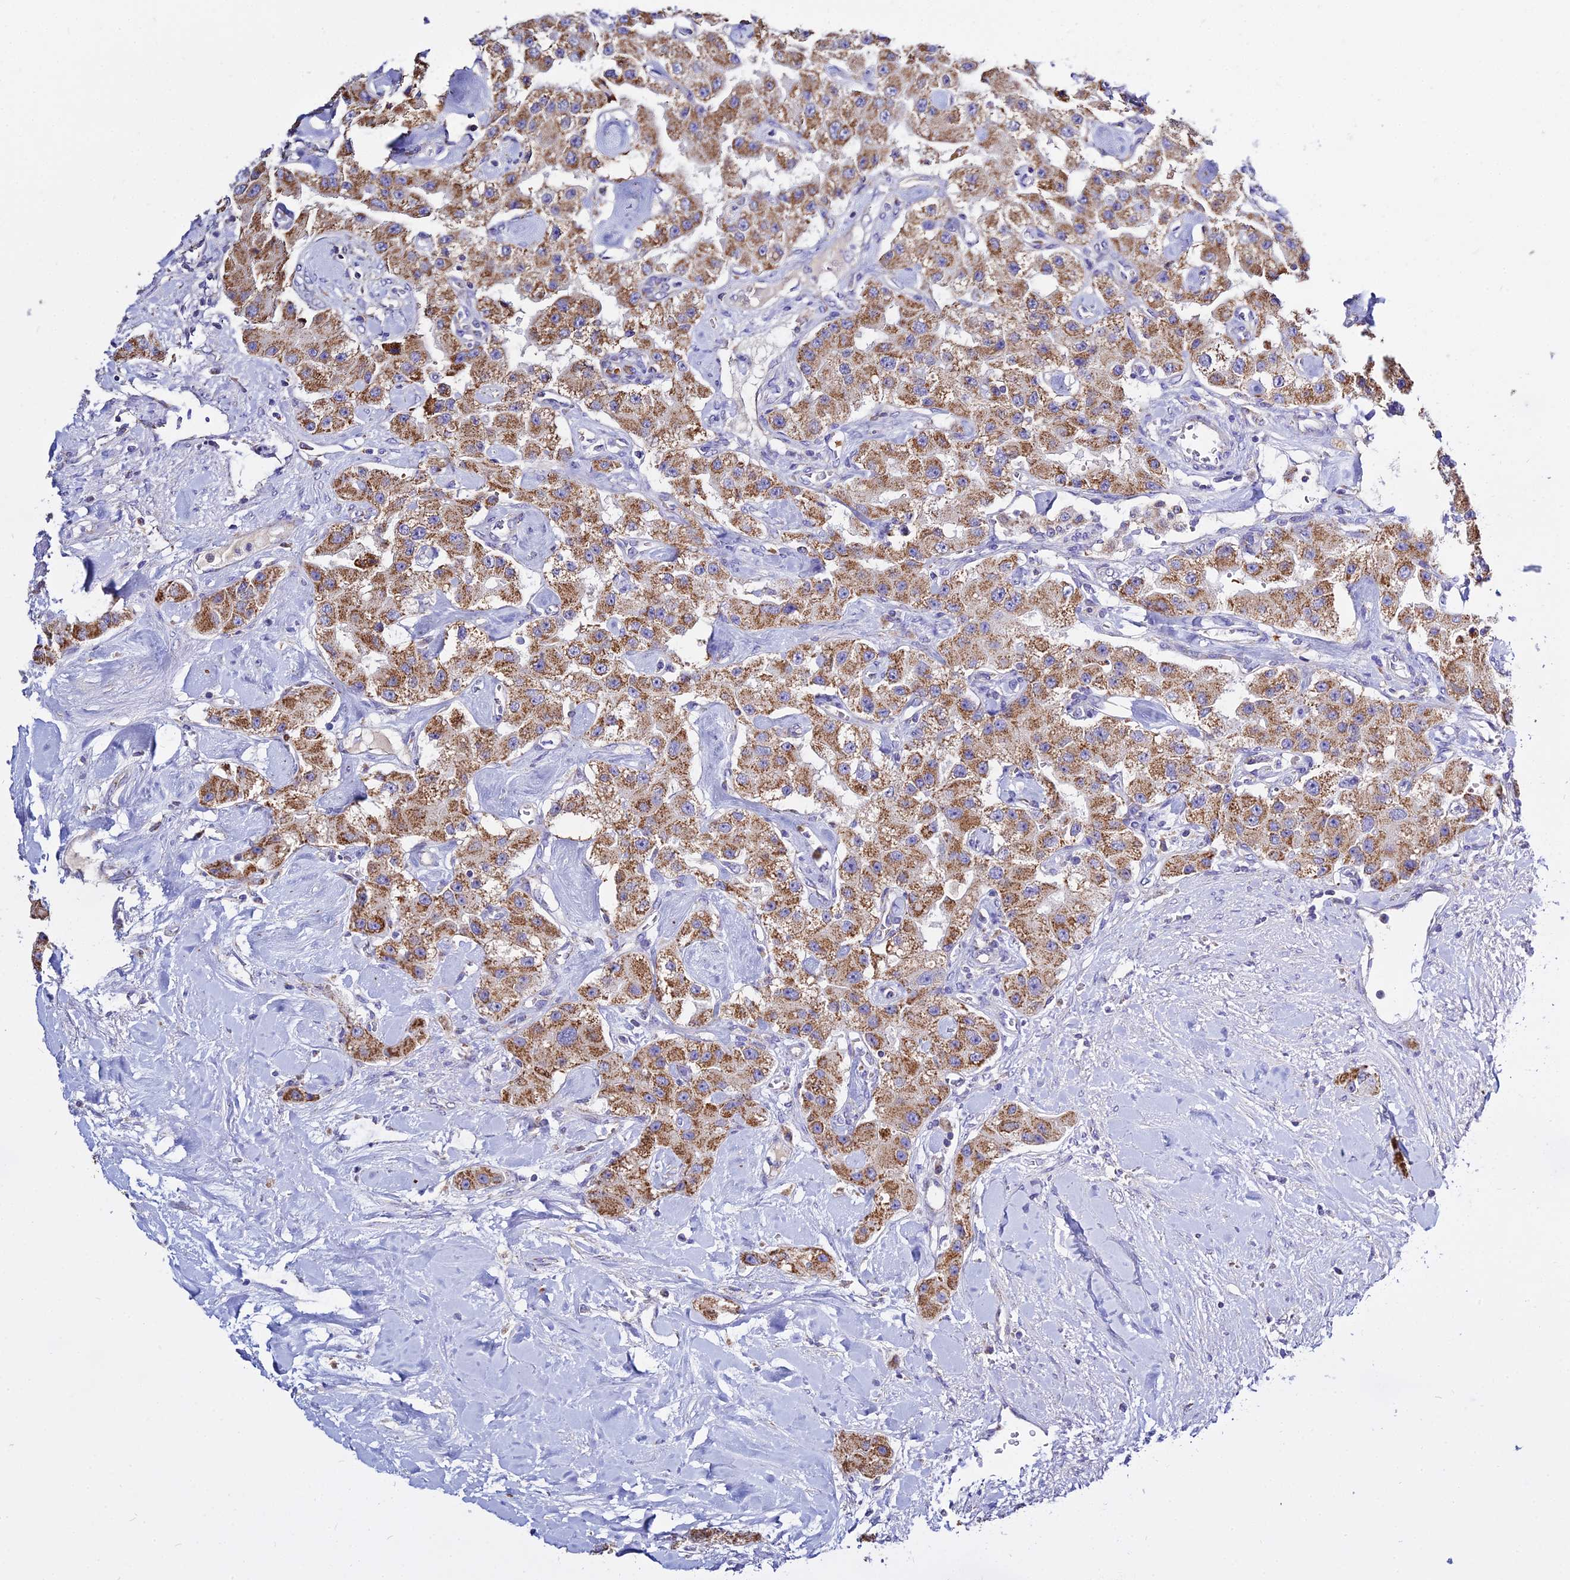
{"staining": {"intensity": "moderate", "quantity": ">75%", "location": "cytoplasmic/membranous"}, "tissue": "carcinoid", "cell_type": "Tumor cells", "image_type": "cancer", "snomed": [{"axis": "morphology", "description": "Carcinoid, malignant, NOS"}, {"axis": "topography", "description": "Pancreas"}], "caption": "The histopathology image shows staining of malignant carcinoid, revealing moderate cytoplasmic/membranous protein staining (brown color) within tumor cells.", "gene": "TYW5", "patient": {"sex": "male", "age": 41}}